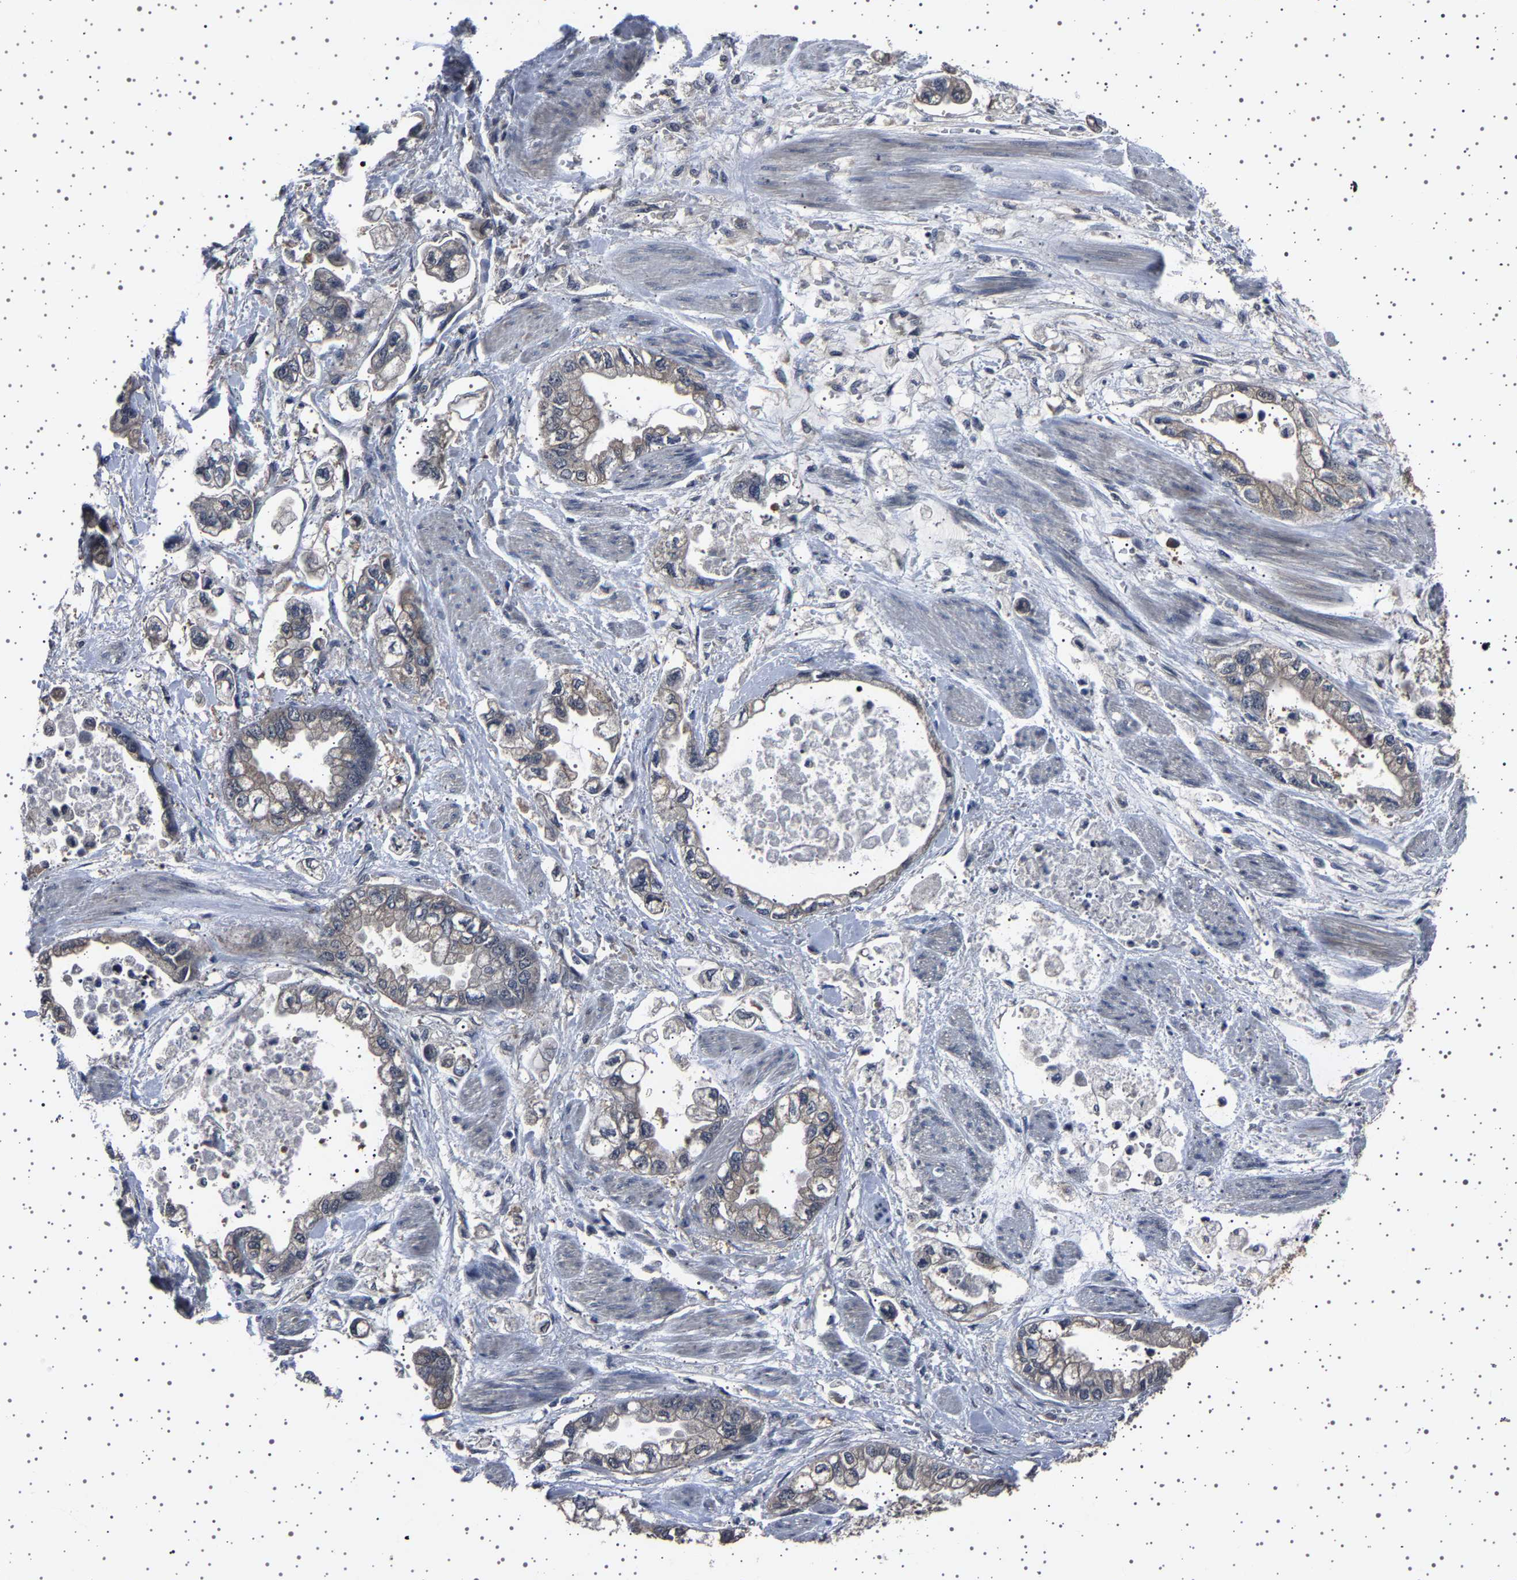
{"staining": {"intensity": "negative", "quantity": "none", "location": "none"}, "tissue": "stomach cancer", "cell_type": "Tumor cells", "image_type": "cancer", "snomed": [{"axis": "morphology", "description": "Normal tissue, NOS"}, {"axis": "morphology", "description": "Adenocarcinoma, NOS"}, {"axis": "topography", "description": "Stomach"}], "caption": "There is no significant positivity in tumor cells of stomach cancer.", "gene": "NCKAP1", "patient": {"sex": "male", "age": 62}}